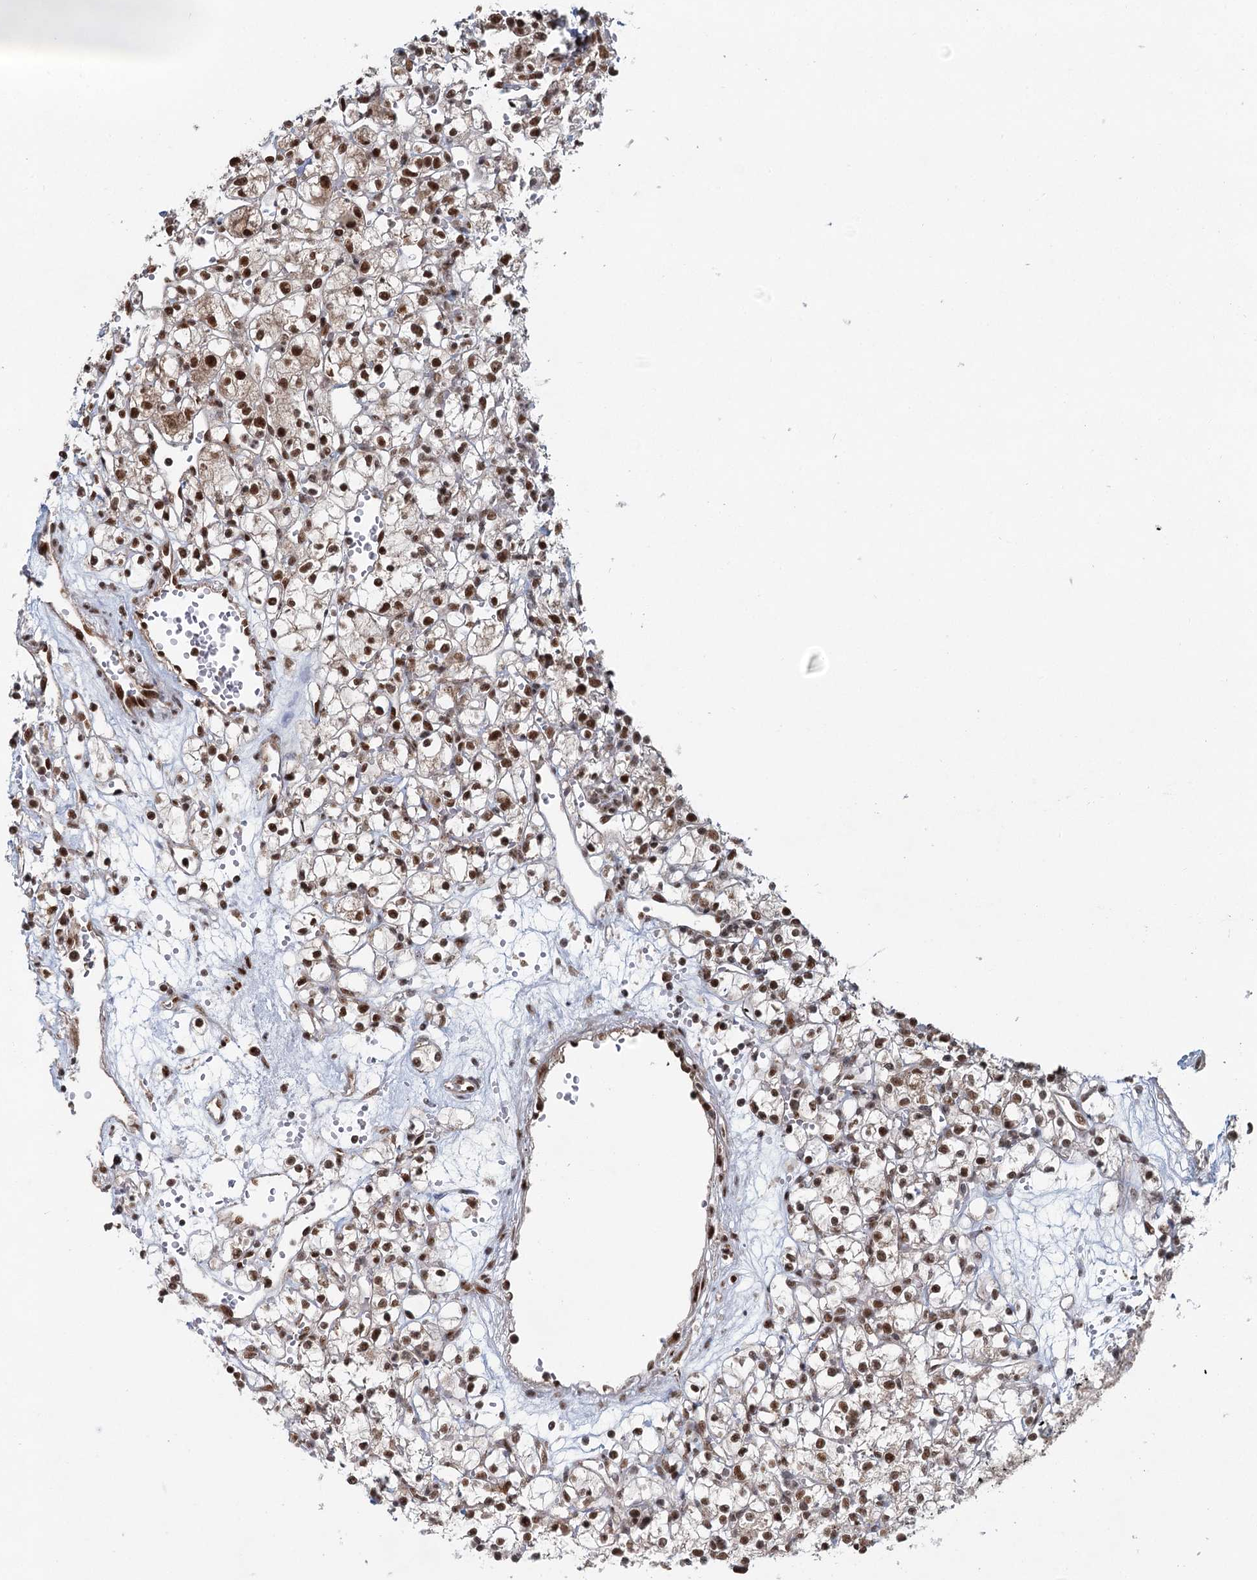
{"staining": {"intensity": "strong", "quantity": ">75%", "location": "nuclear"}, "tissue": "renal cancer", "cell_type": "Tumor cells", "image_type": "cancer", "snomed": [{"axis": "morphology", "description": "Adenocarcinoma, NOS"}, {"axis": "topography", "description": "Kidney"}], "caption": "Human renal adenocarcinoma stained with a brown dye exhibits strong nuclear positive staining in approximately >75% of tumor cells.", "gene": "GPALPP1", "patient": {"sex": "female", "age": 59}}